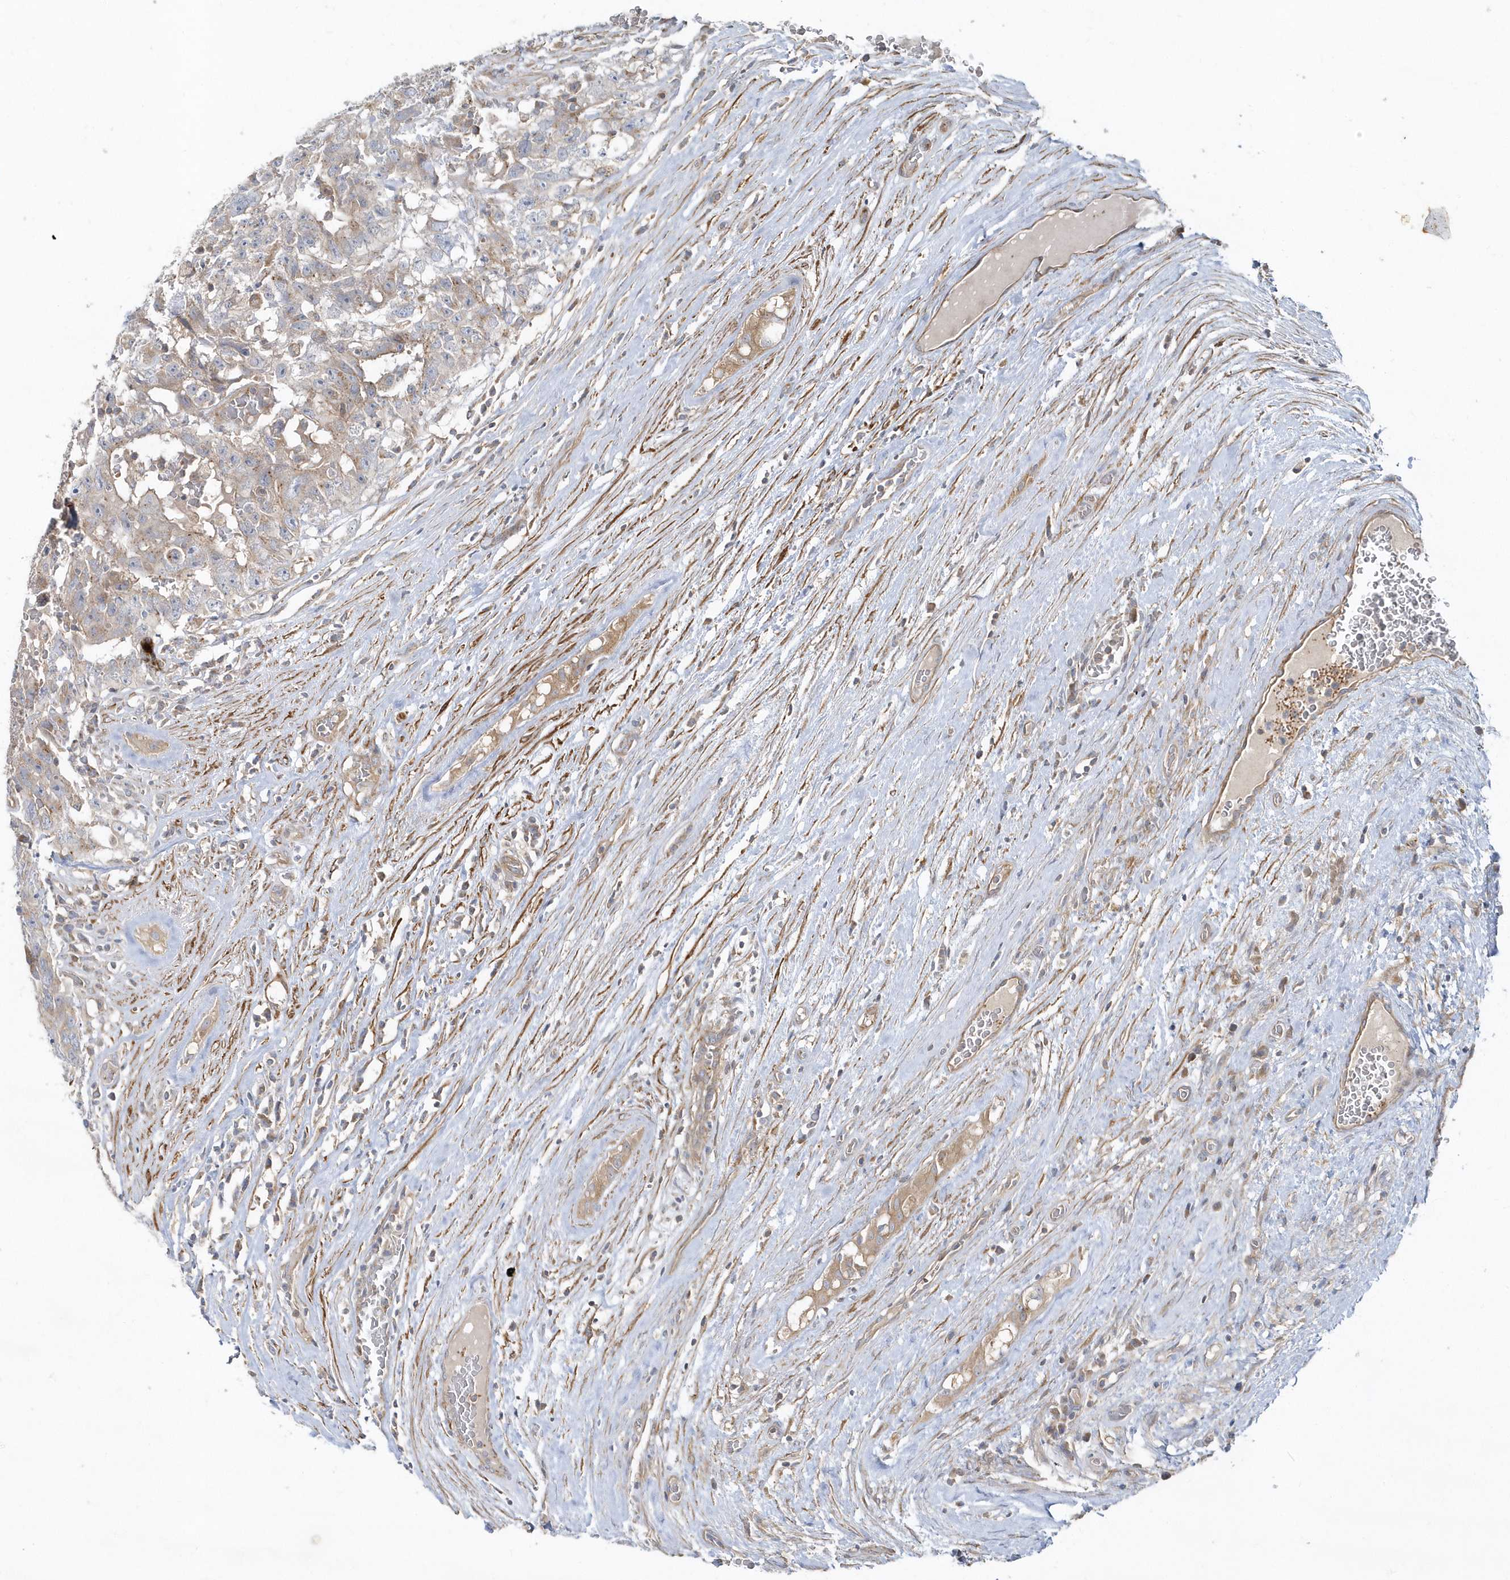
{"staining": {"intensity": "weak", "quantity": "<25%", "location": "cytoplasmic/membranous"}, "tissue": "testis cancer", "cell_type": "Tumor cells", "image_type": "cancer", "snomed": [{"axis": "morphology", "description": "Carcinoma, Embryonal, NOS"}, {"axis": "topography", "description": "Testis"}], "caption": "DAB immunohistochemical staining of human testis cancer (embryonal carcinoma) exhibits no significant positivity in tumor cells. The staining was performed using DAB (3,3'-diaminobenzidine) to visualize the protein expression in brown, while the nuclei were stained in blue with hematoxylin (Magnification: 20x).", "gene": "LEXM", "patient": {"sex": "male", "age": 26}}